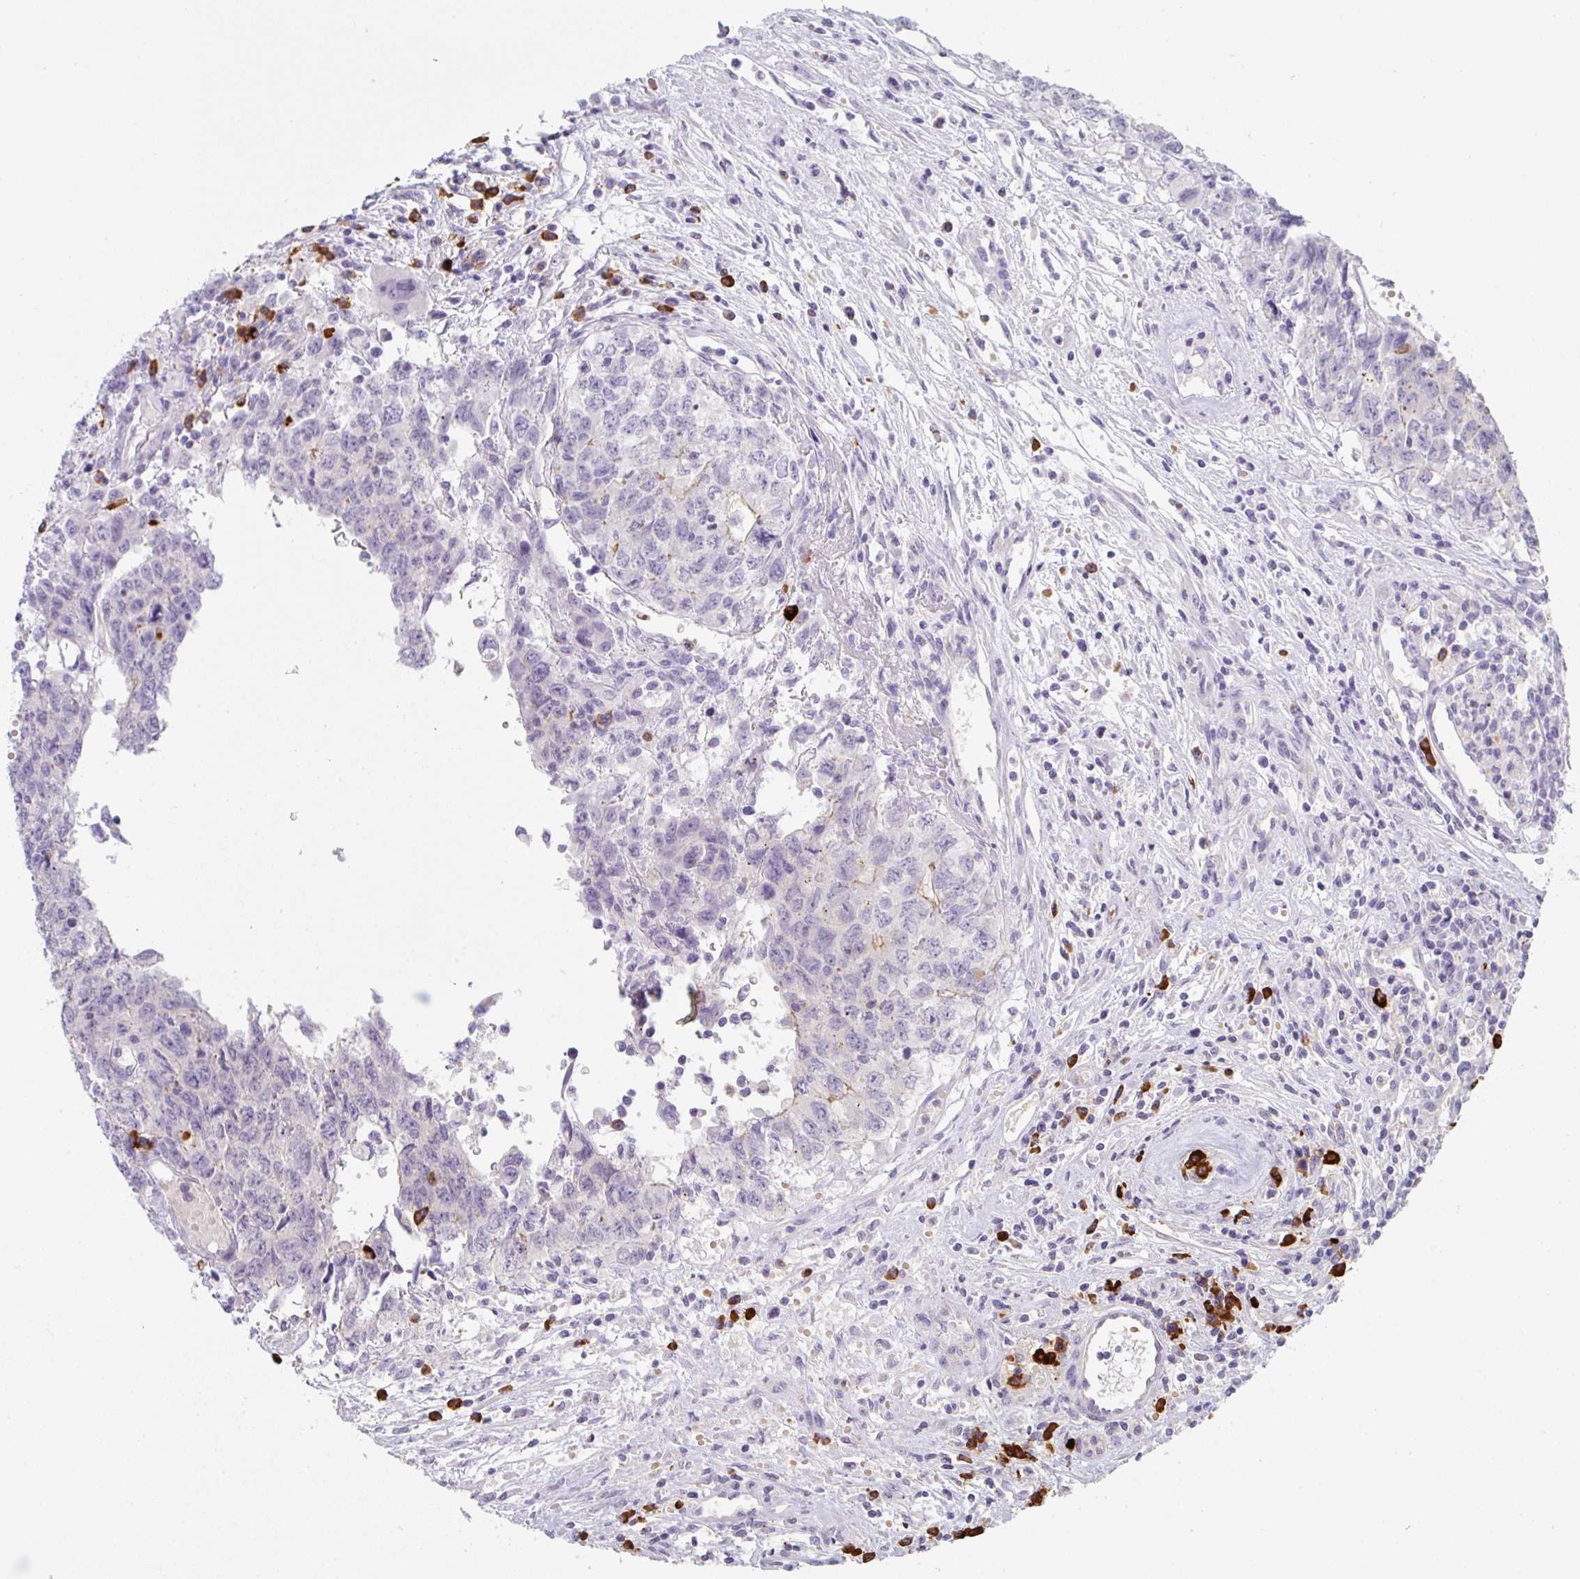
{"staining": {"intensity": "negative", "quantity": "none", "location": "none"}, "tissue": "testis cancer", "cell_type": "Tumor cells", "image_type": "cancer", "snomed": [{"axis": "morphology", "description": "Carcinoma, Embryonal, NOS"}, {"axis": "topography", "description": "Testis"}], "caption": "Tumor cells are negative for brown protein staining in embryonal carcinoma (testis).", "gene": "CACNA1S", "patient": {"sex": "male", "age": 34}}